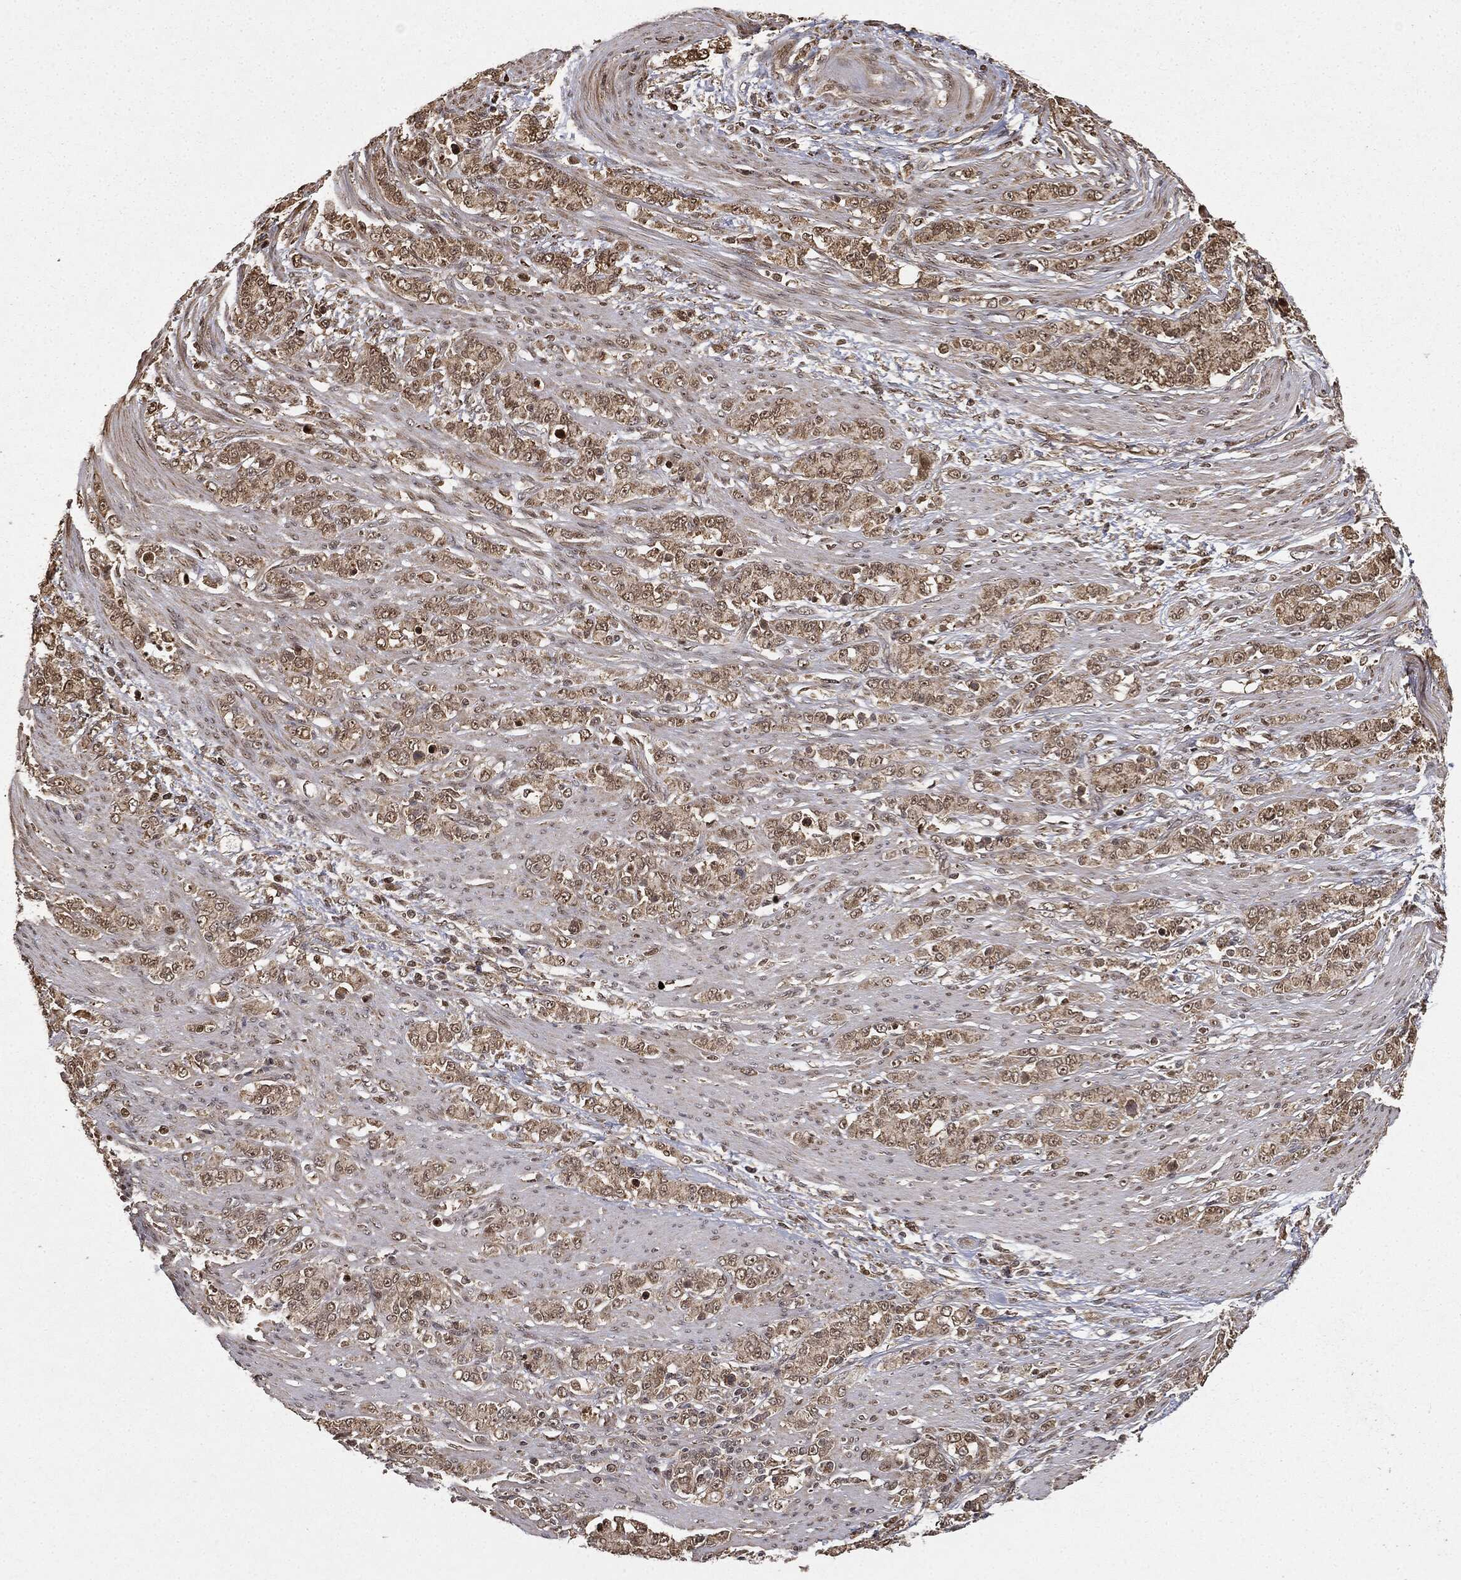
{"staining": {"intensity": "moderate", "quantity": "25%-75%", "location": "cytoplasmic/membranous"}, "tissue": "stomach cancer", "cell_type": "Tumor cells", "image_type": "cancer", "snomed": [{"axis": "morphology", "description": "Normal tissue, NOS"}, {"axis": "morphology", "description": "Adenocarcinoma, NOS"}, {"axis": "topography", "description": "Stomach"}], "caption": "Moderate cytoplasmic/membranous expression is appreciated in about 25%-75% of tumor cells in stomach cancer (adenocarcinoma). The protein of interest is stained brown, and the nuclei are stained in blue (DAB IHC with brightfield microscopy, high magnification).", "gene": "ZNHIT6", "patient": {"sex": "female", "age": 79}}